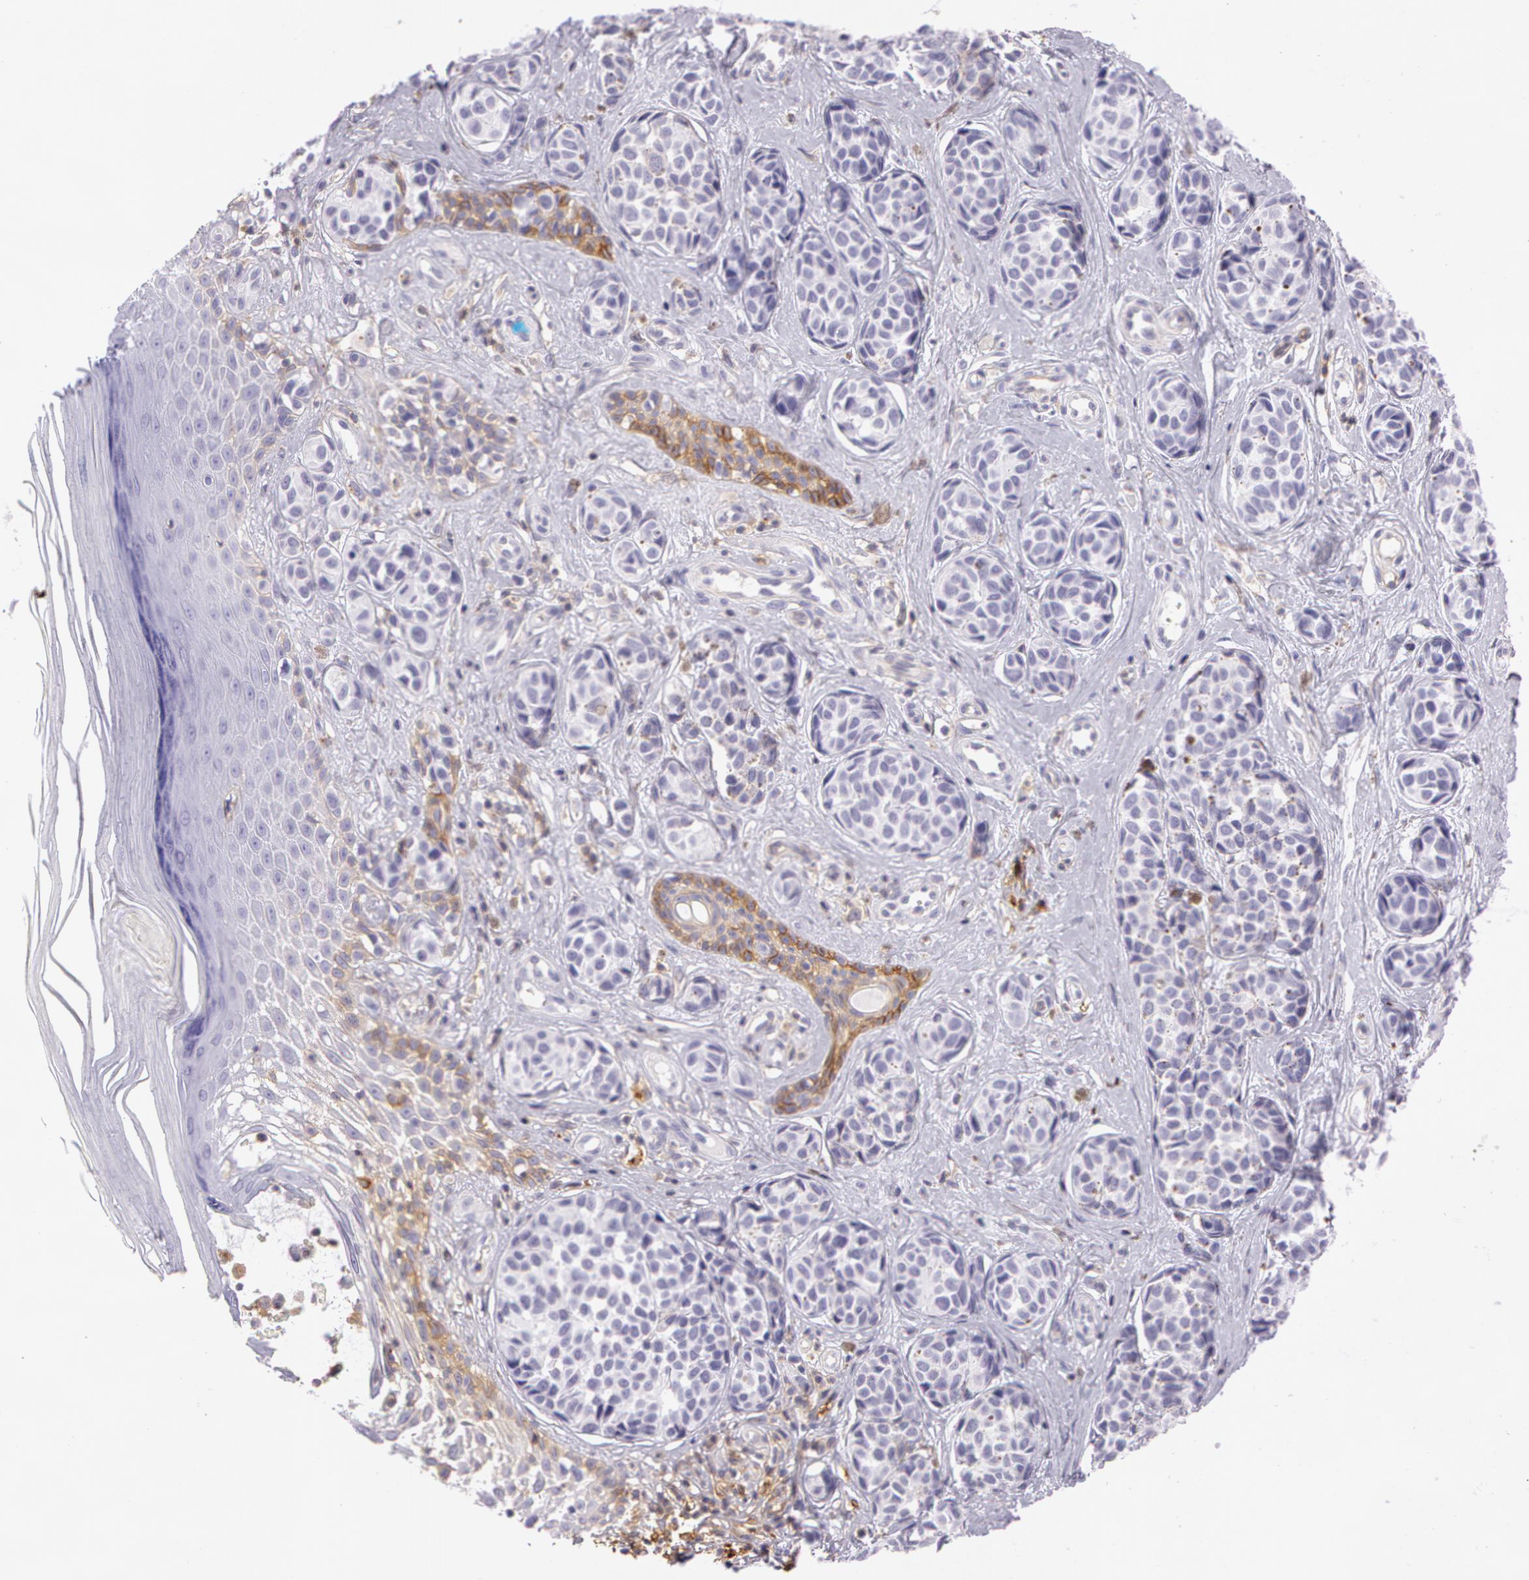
{"staining": {"intensity": "moderate", "quantity": "25%-75%", "location": "cytoplasmic/membranous"}, "tissue": "melanoma", "cell_type": "Tumor cells", "image_type": "cancer", "snomed": [{"axis": "morphology", "description": "Malignant melanoma, NOS"}, {"axis": "topography", "description": "Skin"}], "caption": "Immunohistochemistry (IHC) (DAB (3,3'-diaminobenzidine)) staining of malignant melanoma shows moderate cytoplasmic/membranous protein positivity in approximately 25%-75% of tumor cells. (IHC, brightfield microscopy, high magnification).", "gene": "LY75", "patient": {"sex": "male", "age": 79}}